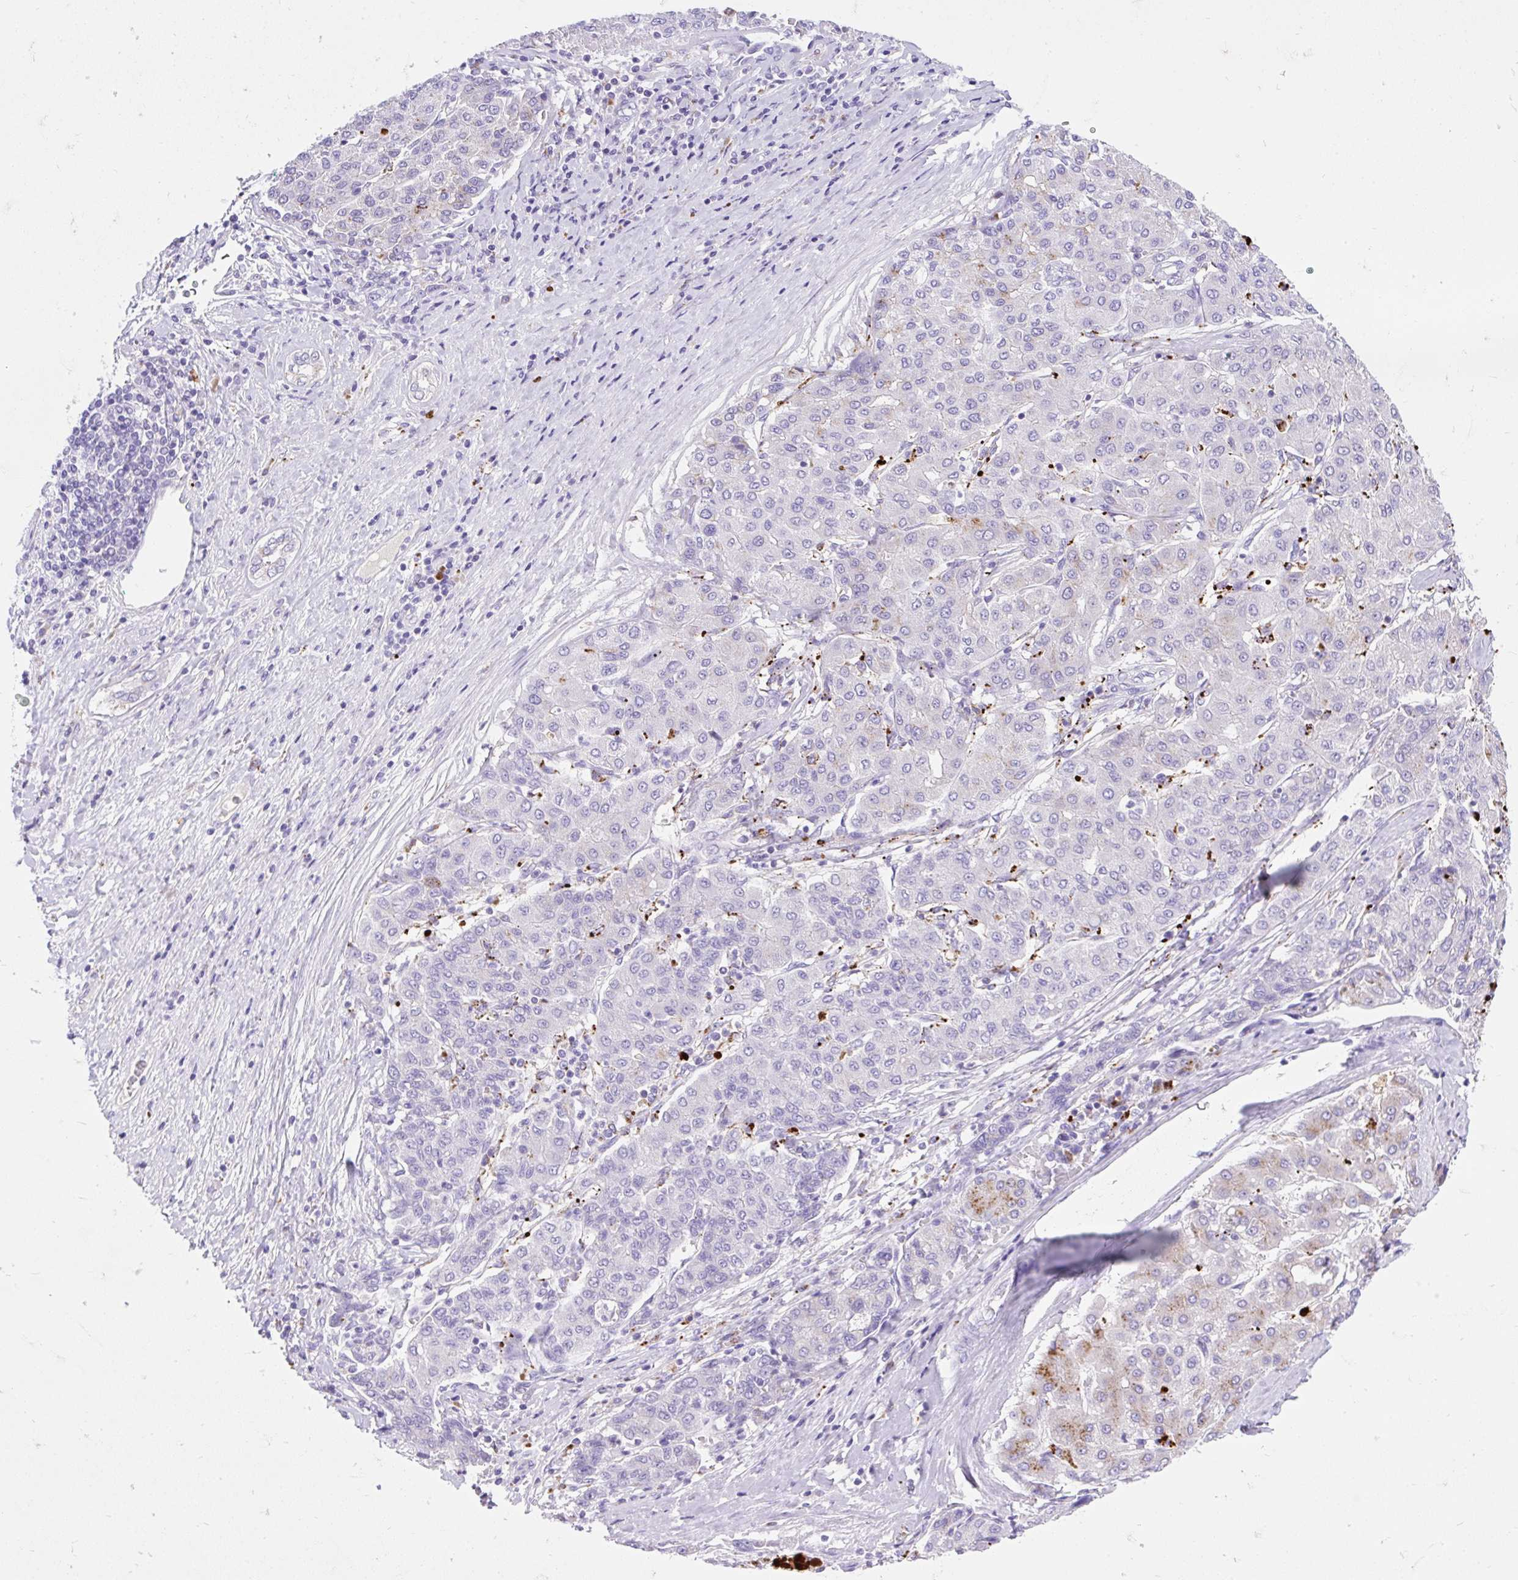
{"staining": {"intensity": "weak", "quantity": "<25%", "location": "cytoplasmic/membranous"}, "tissue": "liver cancer", "cell_type": "Tumor cells", "image_type": "cancer", "snomed": [{"axis": "morphology", "description": "Carcinoma, Hepatocellular, NOS"}, {"axis": "topography", "description": "Liver"}], "caption": "This is an immunohistochemistry (IHC) micrograph of human hepatocellular carcinoma (liver). There is no positivity in tumor cells.", "gene": "HEXB", "patient": {"sex": "male", "age": 65}}